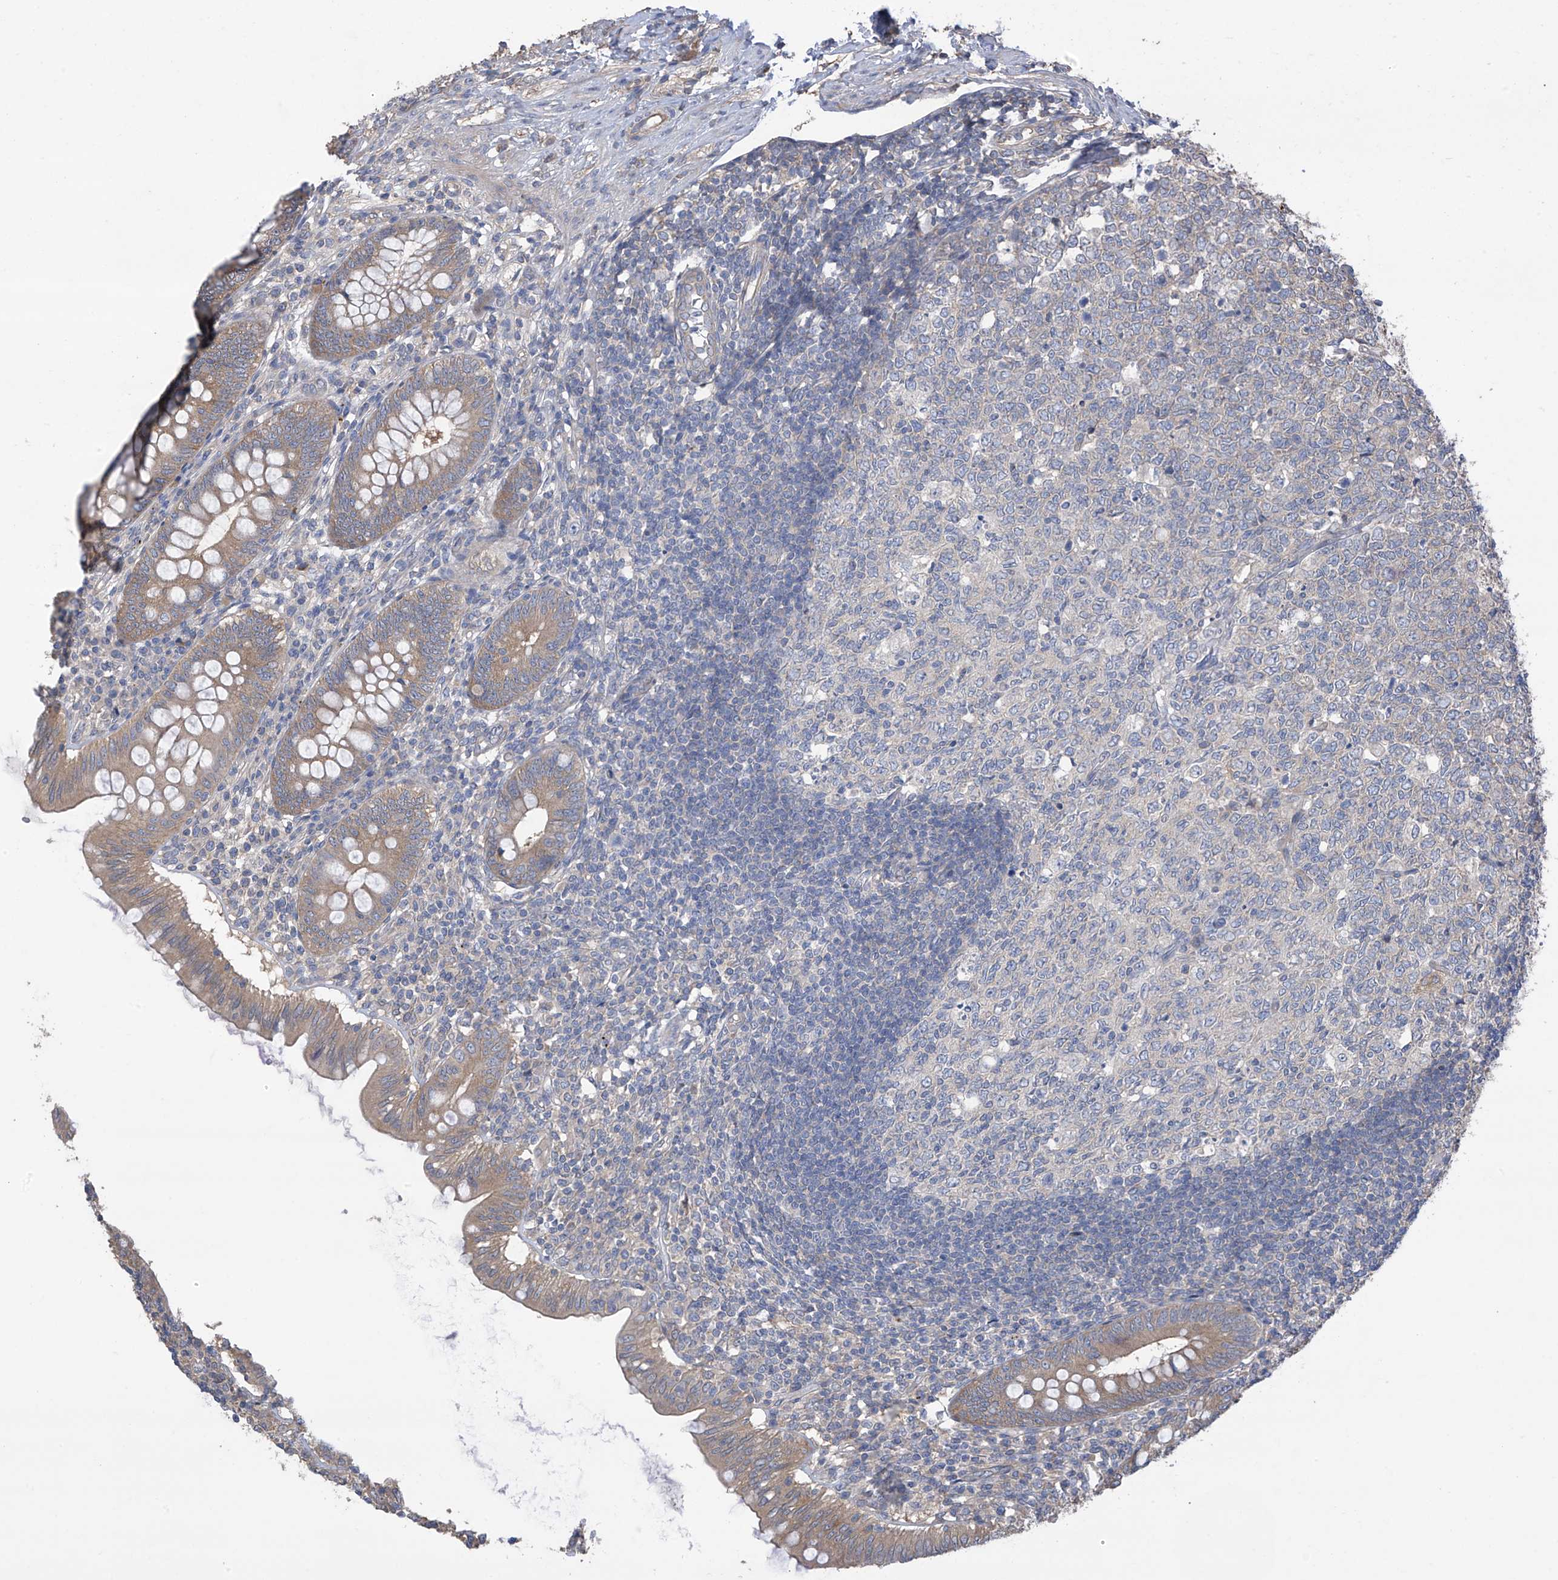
{"staining": {"intensity": "moderate", "quantity": ">75%", "location": "cytoplasmic/membranous"}, "tissue": "appendix", "cell_type": "Glandular cells", "image_type": "normal", "snomed": [{"axis": "morphology", "description": "Normal tissue, NOS"}, {"axis": "topography", "description": "Appendix"}], "caption": "Normal appendix exhibits moderate cytoplasmic/membranous positivity in about >75% of glandular cells.", "gene": "PHACTR4", "patient": {"sex": "male", "age": 14}}